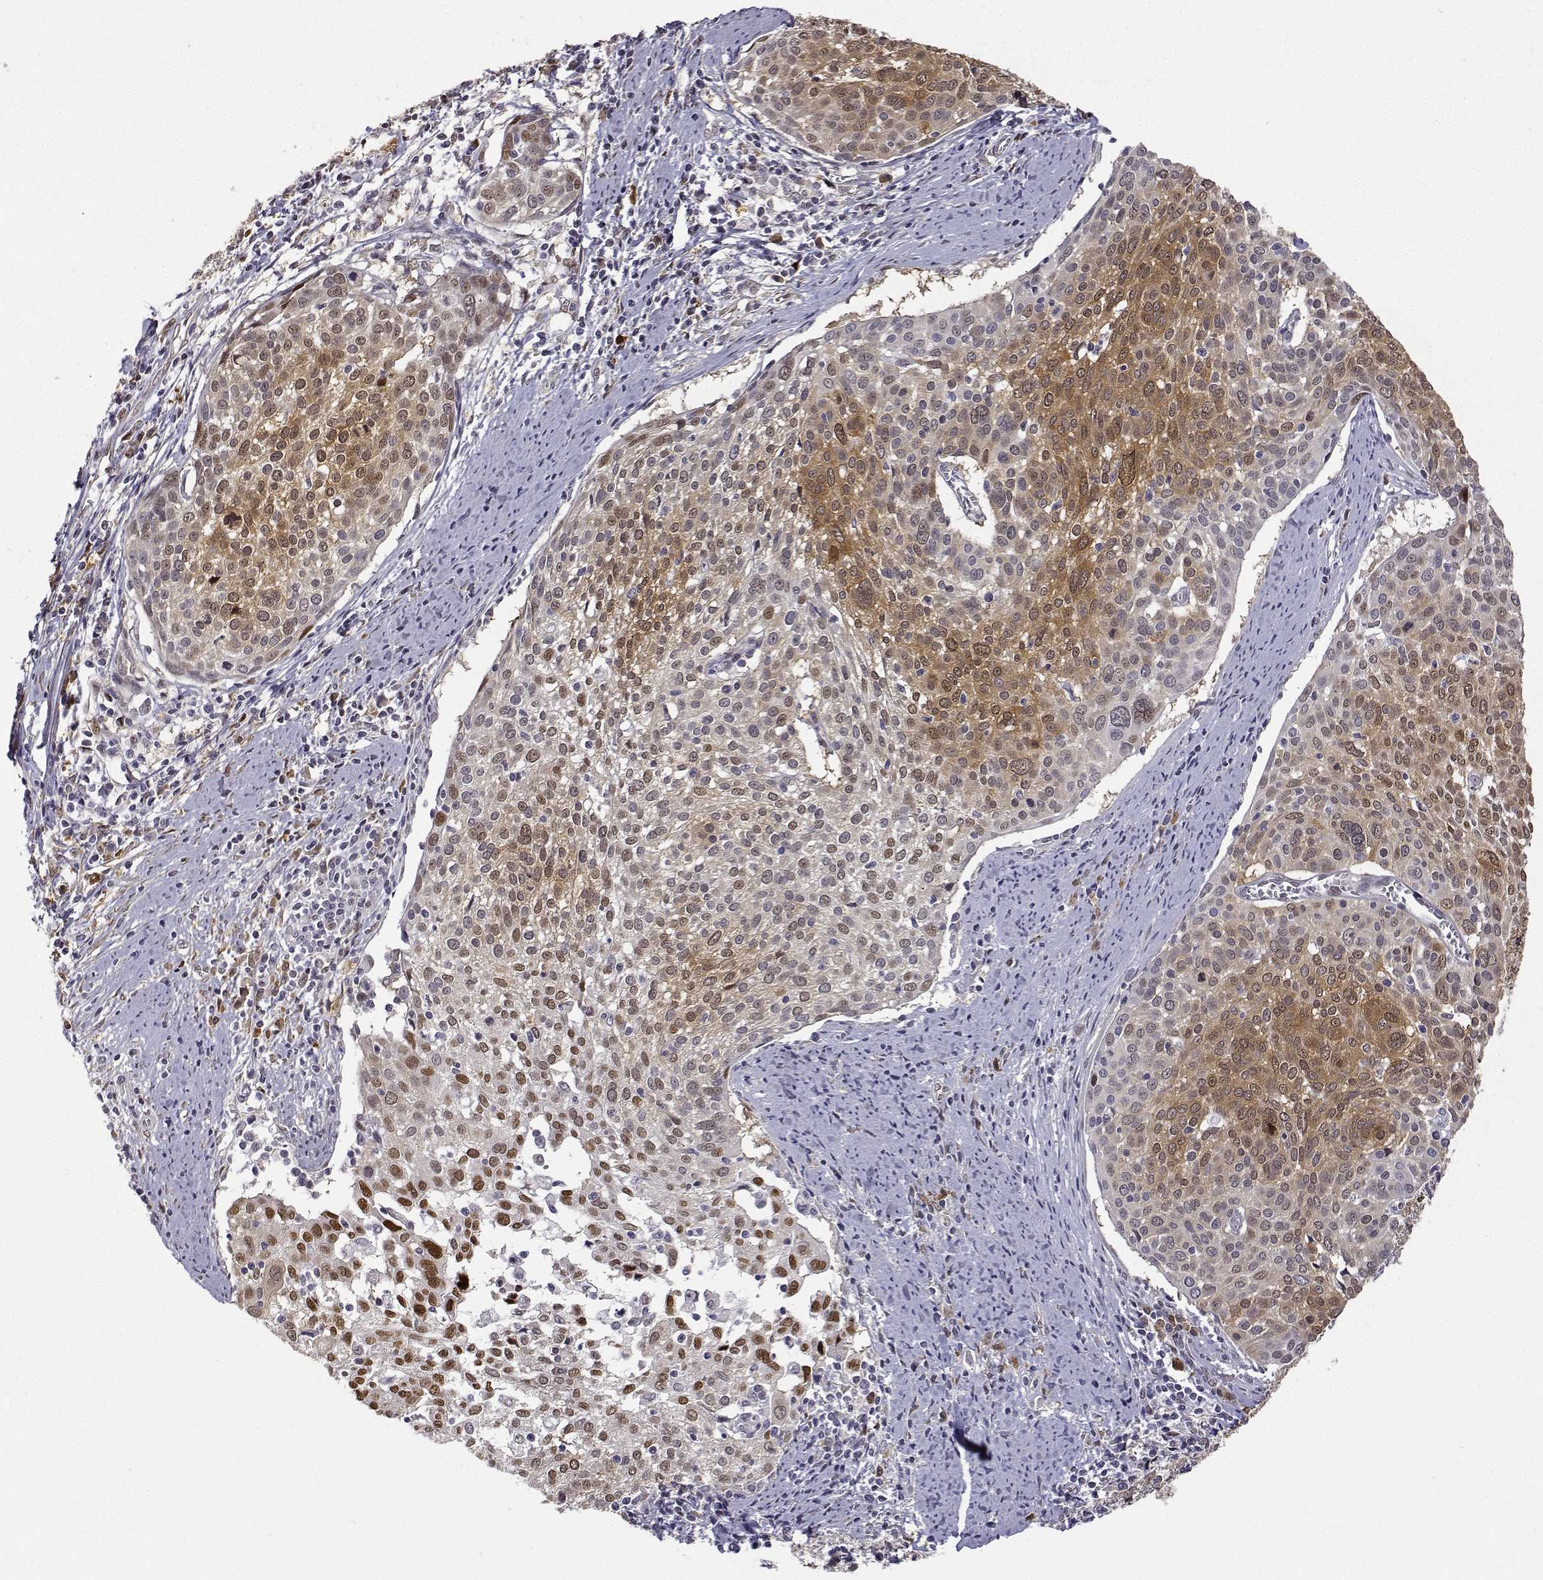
{"staining": {"intensity": "moderate", "quantity": "25%-75%", "location": "cytoplasmic/membranous,nuclear"}, "tissue": "cervical cancer", "cell_type": "Tumor cells", "image_type": "cancer", "snomed": [{"axis": "morphology", "description": "Squamous cell carcinoma, NOS"}, {"axis": "topography", "description": "Cervix"}], "caption": "Protein staining of cervical cancer (squamous cell carcinoma) tissue exhibits moderate cytoplasmic/membranous and nuclear staining in approximately 25%-75% of tumor cells.", "gene": "PHGDH", "patient": {"sex": "female", "age": 39}}